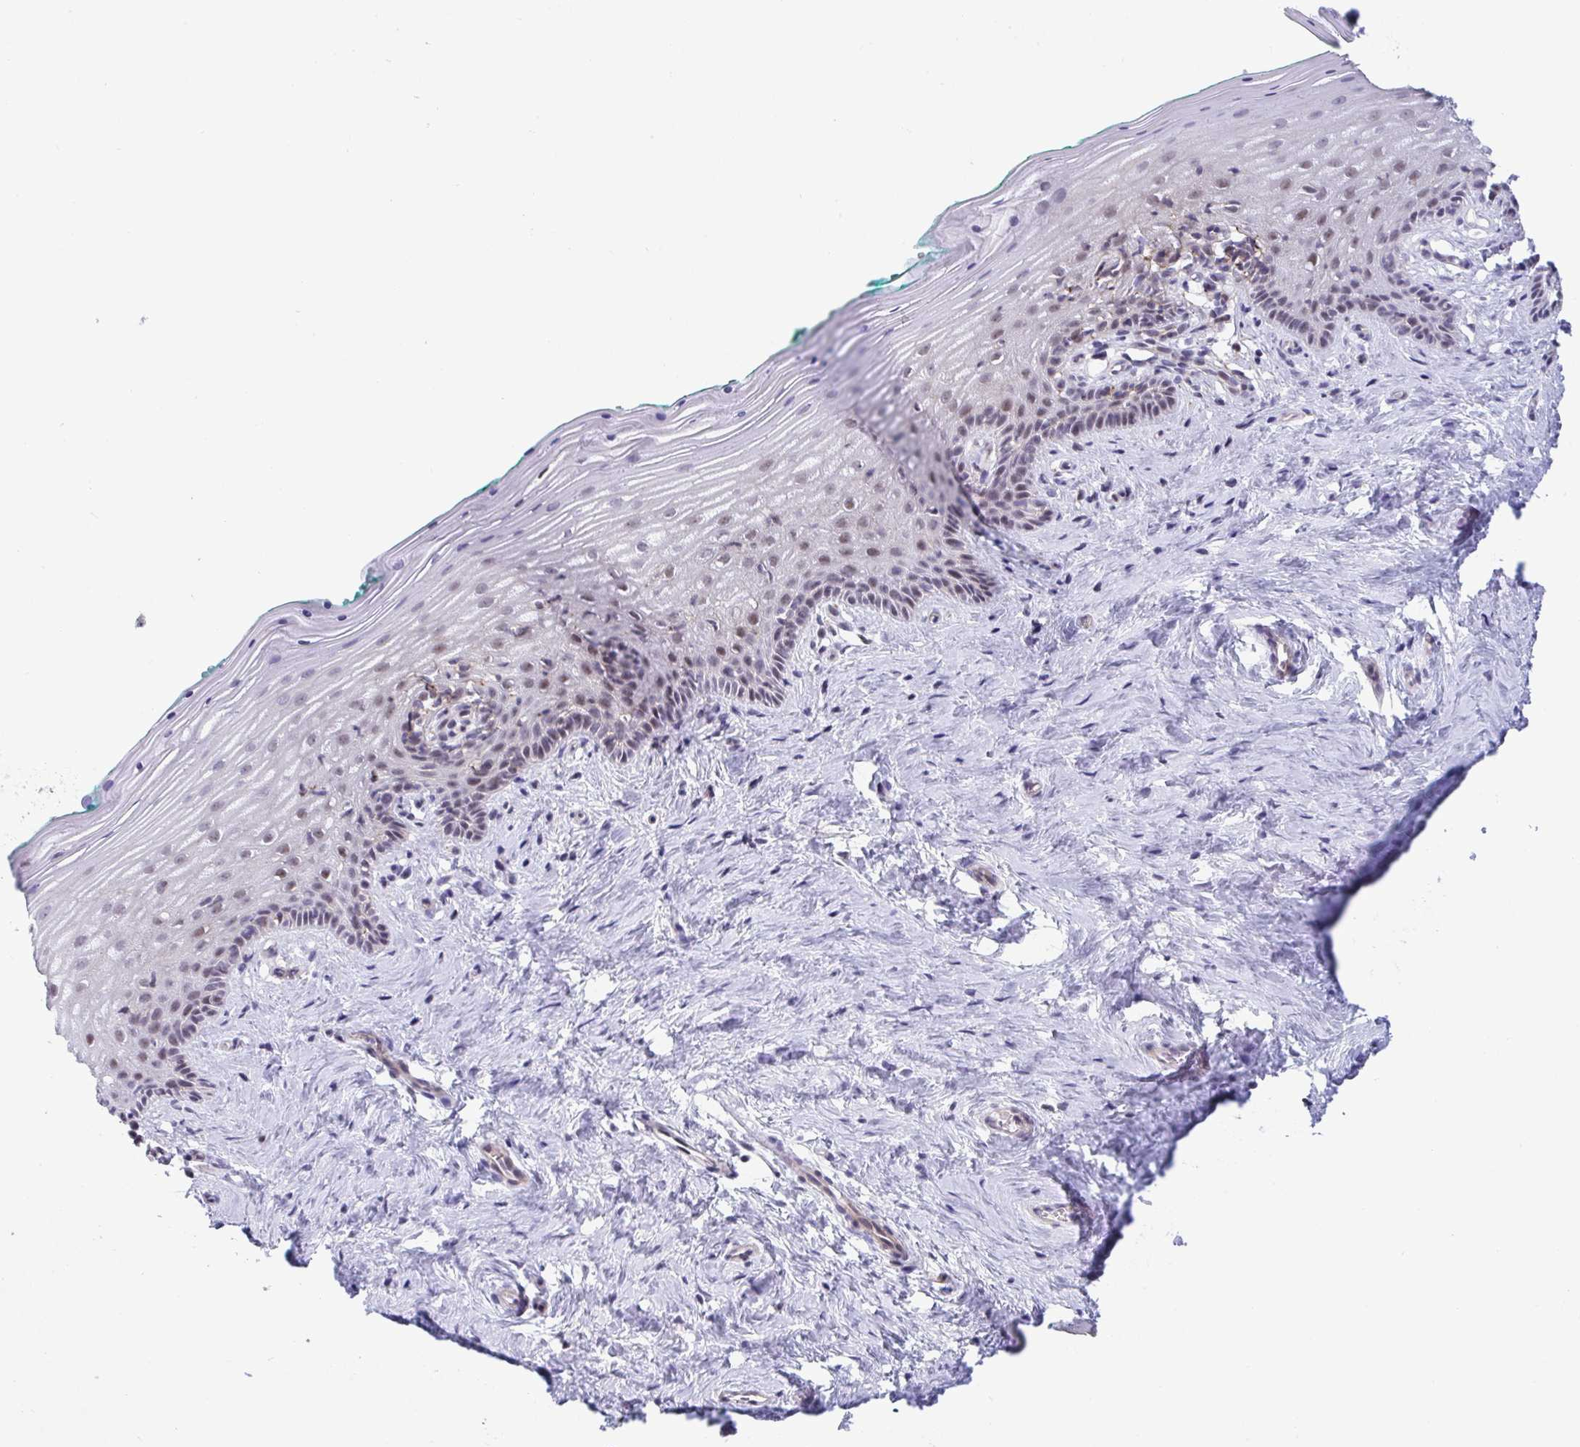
{"staining": {"intensity": "weak", "quantity": "<25%", "location": "nuclear"}, "tissue": "vagina", "cell_type": "Squamous epithelial cells", "image_type": "normal", "snomed": [{"axis": "morphology", "description": "Normal tissue, NOS"}, {"axis": "topography", "description": "Vagina"}], "caption": "This is an immunohistochemistry photomicrograph of normal vagina. There is no positivity in squamous epithelial cells.", "gene": "WDR72", "patient": {"sex": "female", "age": 45}}